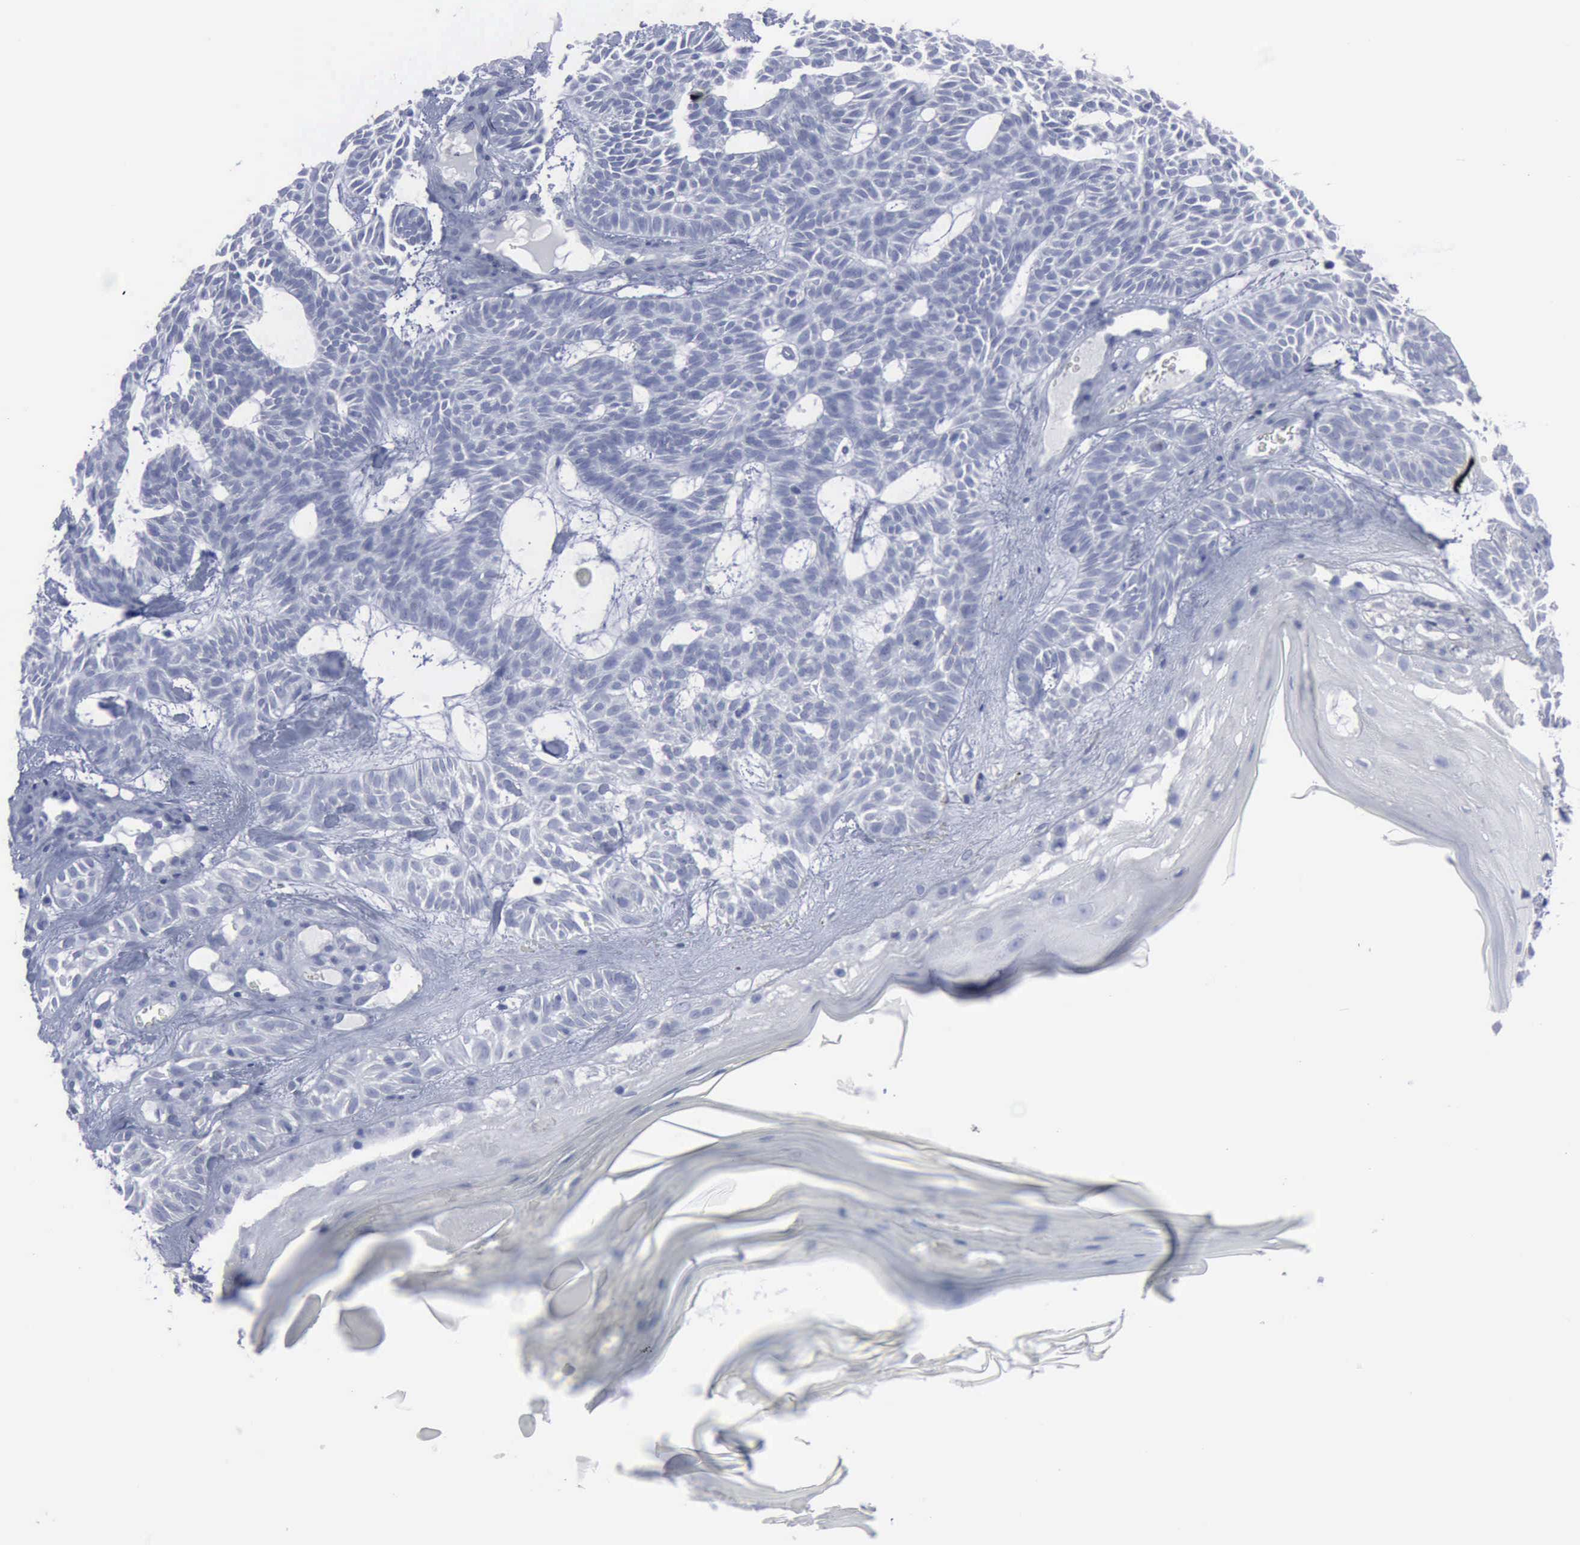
{"staining": {"intensity": "negative", "quantity": "none", "location": "none"}, "tissue": "skin cancer", "cell_type": "Tumor cells", "image_type": "cancer", "snomed": [{"axis": "morphology", "description": "Basal cell carcinoma"}, {"axis": "topography", "description": "Skin"}], "caption": "Immunohistochemistry (IHC) image of skin cancer (basal cell carcinoma) stained for a protein (brown), which demonstrates no staining in tumor cells.", "gene": "VCAM1", "patient": {"sex": "male", "age": 75}}